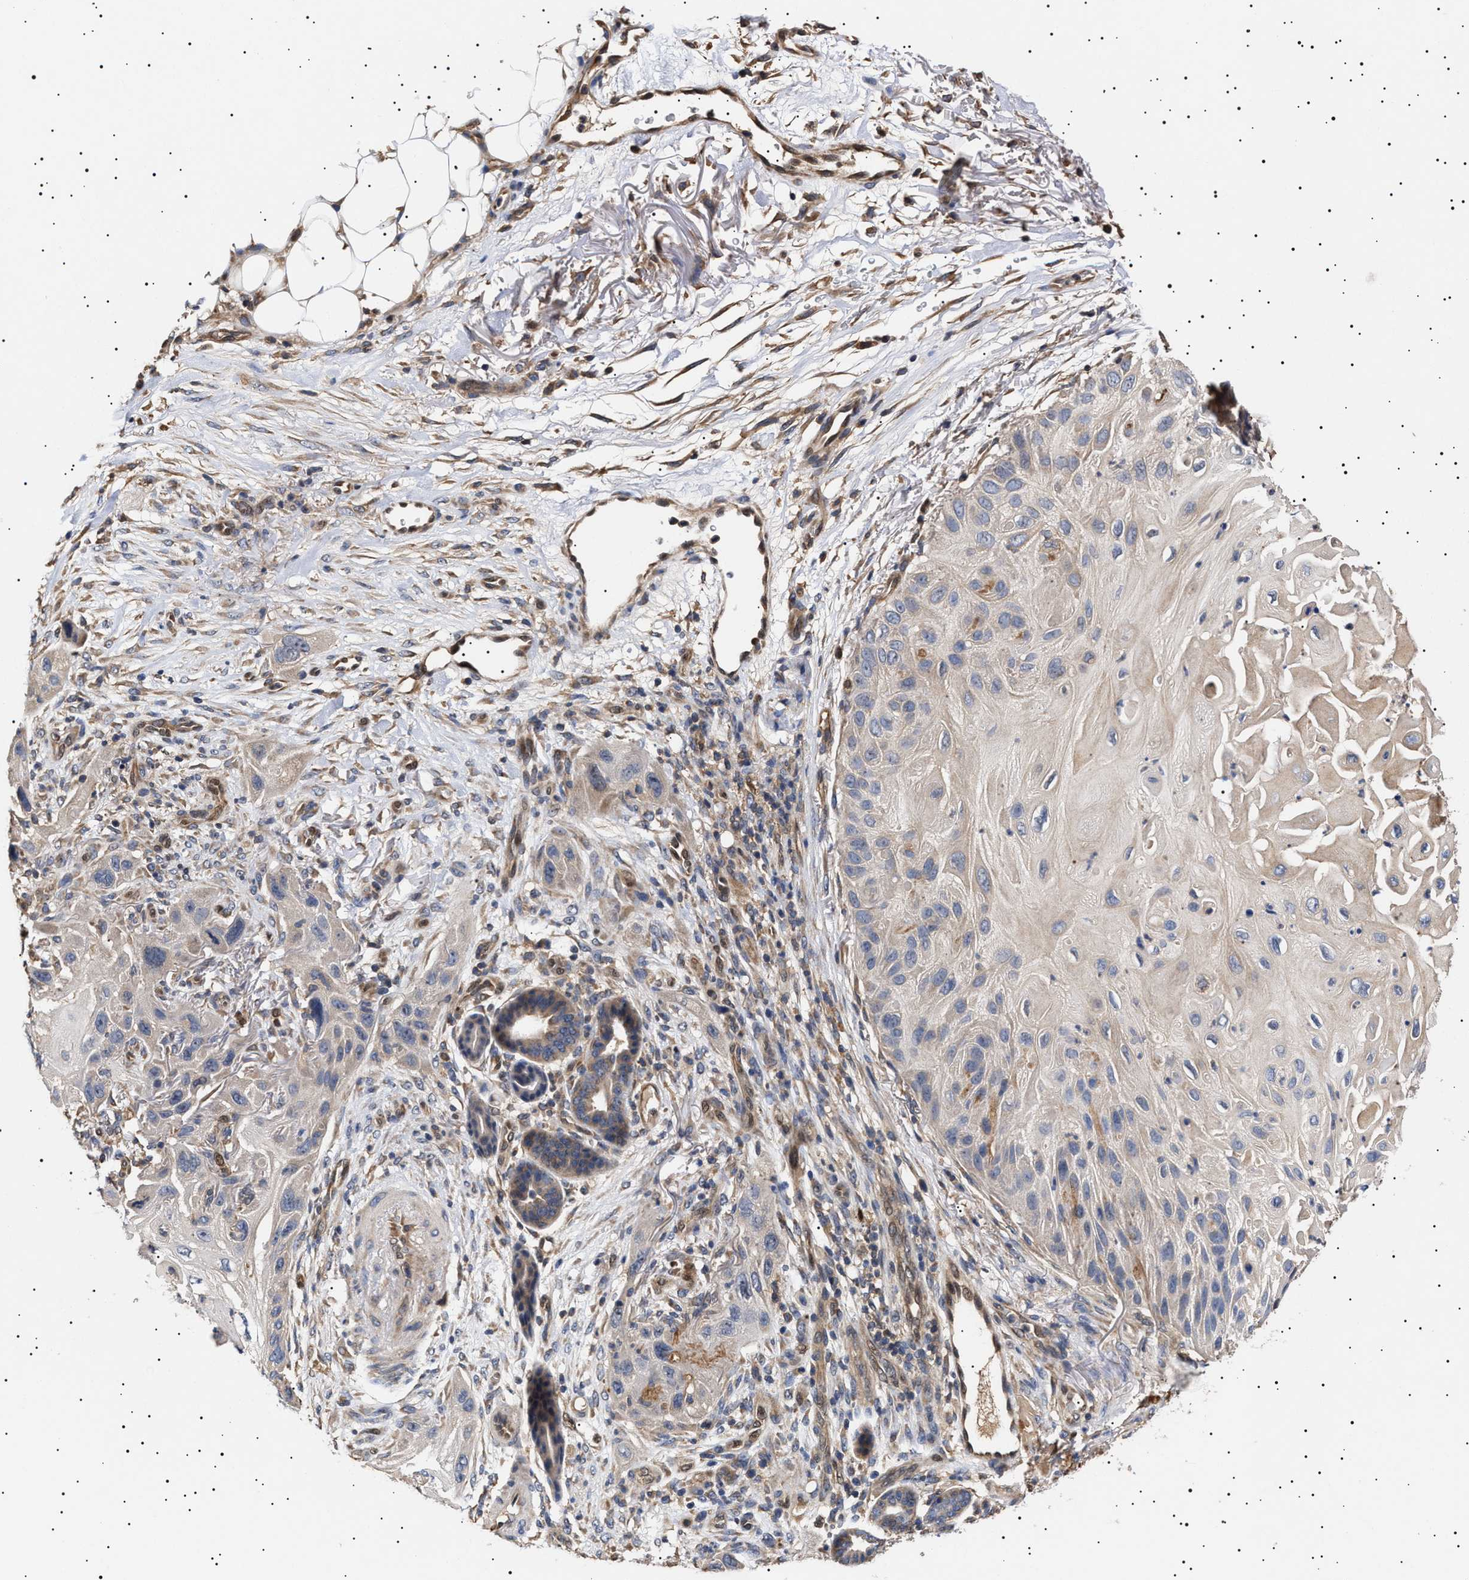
{"staining": {"intensity": "negative", "quantity": "none", "location": "none"}, "tissue": "skin cancer", "cell_type": "Tumor cells", "image_type": "cancer", "snomed": [{"axis": "morphology", "description": "Squamous cell carcinoma, NOS"}, {"axis": "topography", "description": "Skin"}], "caption": "The immunohistochemistry photomicrograph has no significant positivity in tumor cells of squamous cell carcinoma (skin) tissue.", "gene": "KRBA1", "patient": {"sex": "female", "age": 77}}